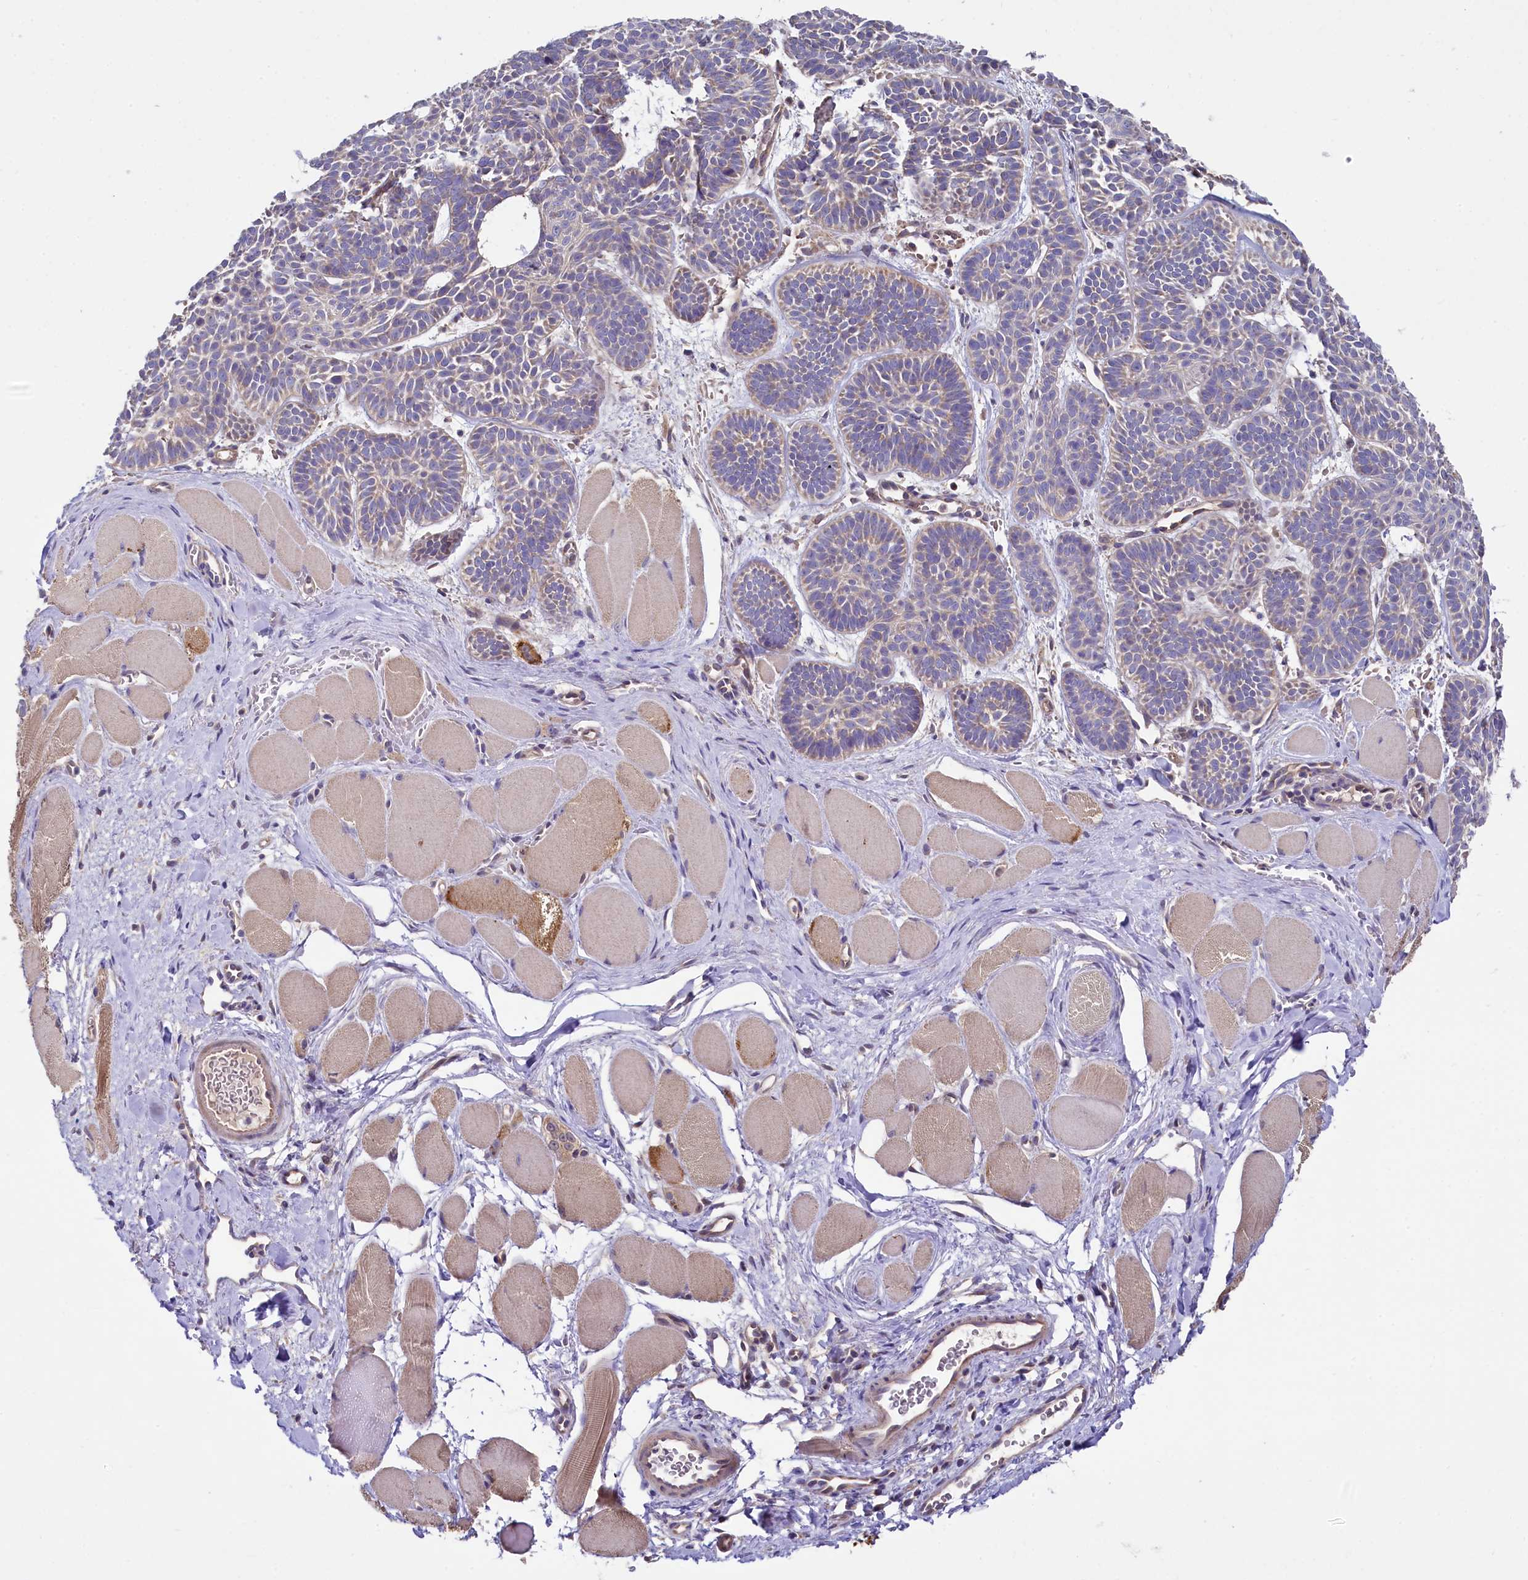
{"staining": {"intensity": "weak", "quantity": "<25%", "location": "cytoplasmic/membranous"}, "tissue": "skin cancer", "cell_type": "Tumor cells", "image_type": "cancer", "snomed": [{"axis": "morphology", "description": "Basal cell carcinoma"}, {"axis": "topography", "description": "Skin"}], "caption": "There is no significant positivity in tumor cells of skin basal cell carcinoma.", "gene": "MRPL57", "patient": {"sex": "male", "age": 85}}